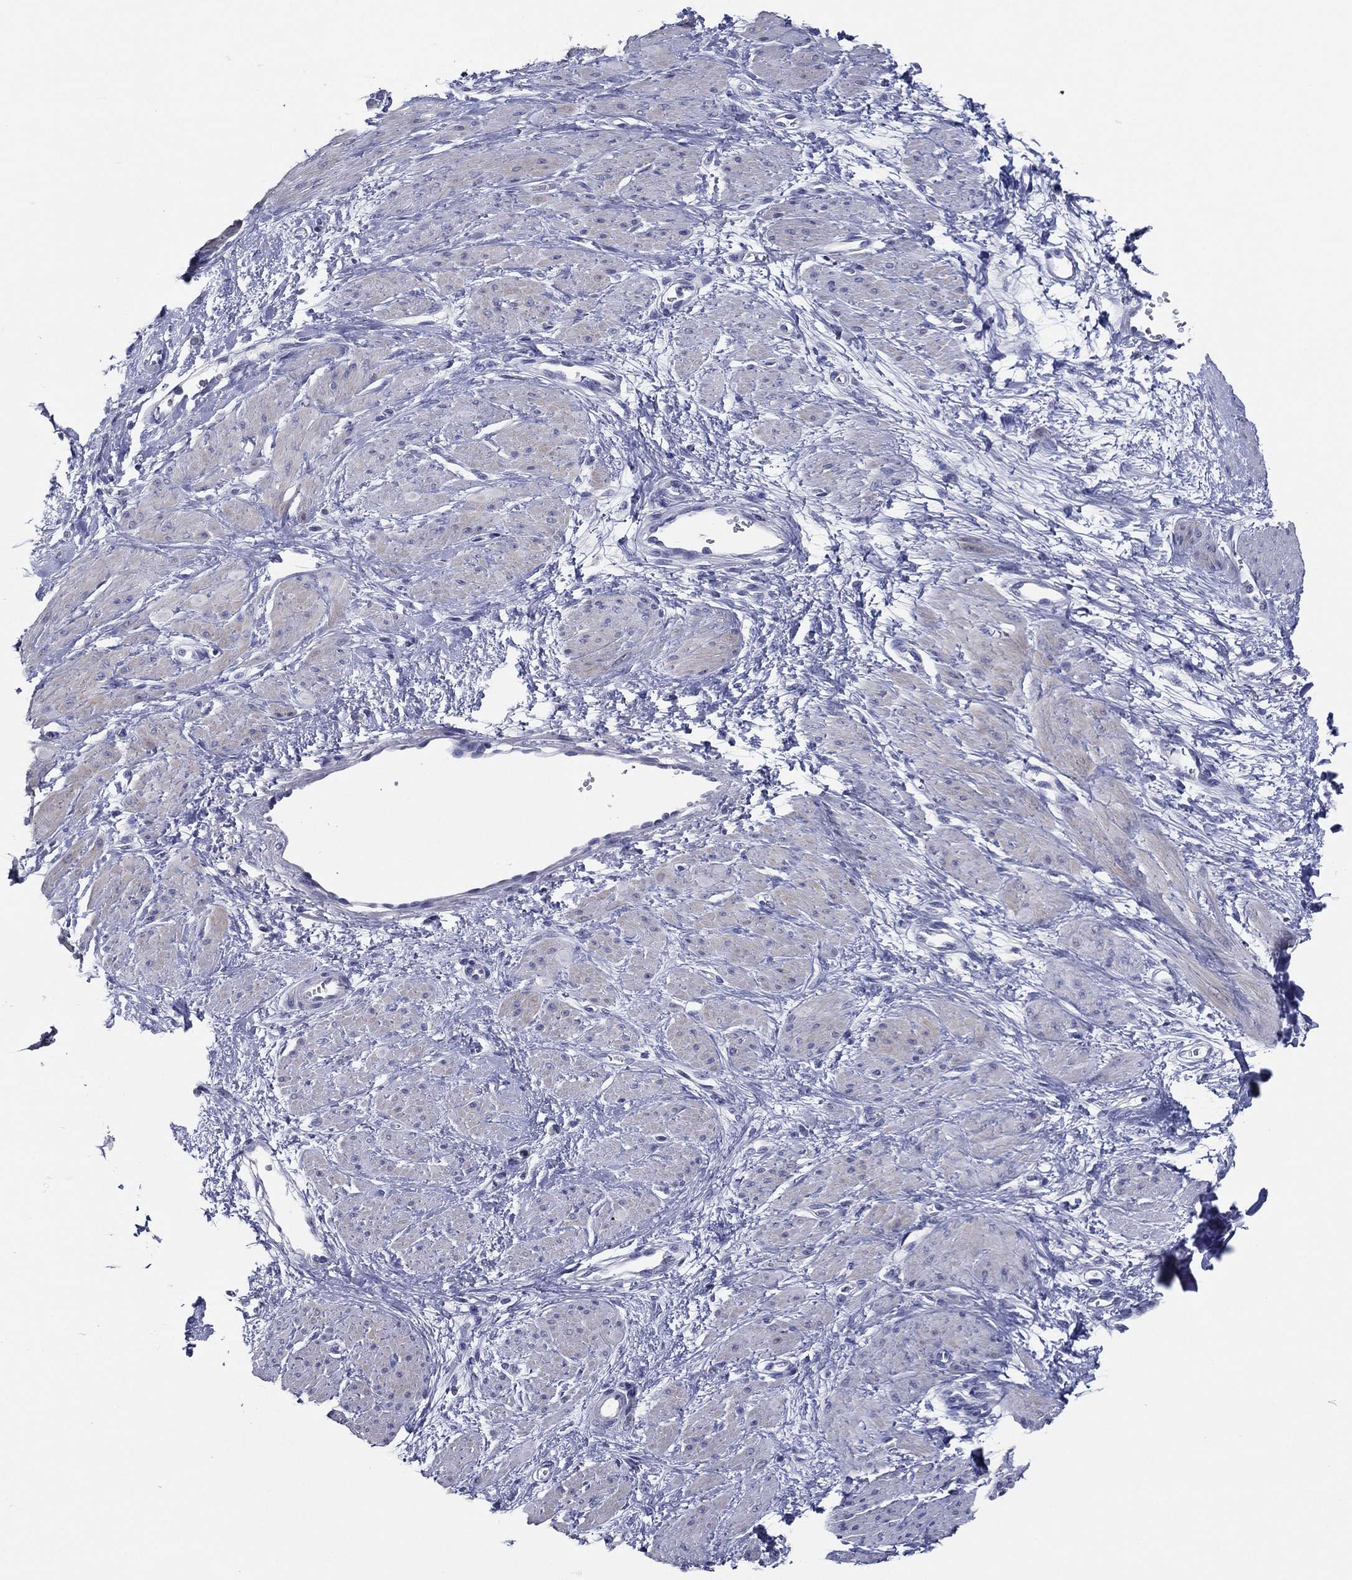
{"staining": {"intensity": "negative", "quantity": "none", "location": "none"}, "tissue": "smooth muscle", "cell_type": "Smooth muscle cells", "image_type": "normal", "snomed": [{"axis": "morphology", "description": "Normal tissue, NOS"}, {"axis": "topography", "description": "Smooth muscle"}, {"axis": "topography", "description": "Uterus"}], "caption": "There is no significant positivity in smooth muscle cells of smooth muscle. Nuclei are stained in blue.", "gene": "SLC13A4", "patient": {"sex": "female", "age": 39}}